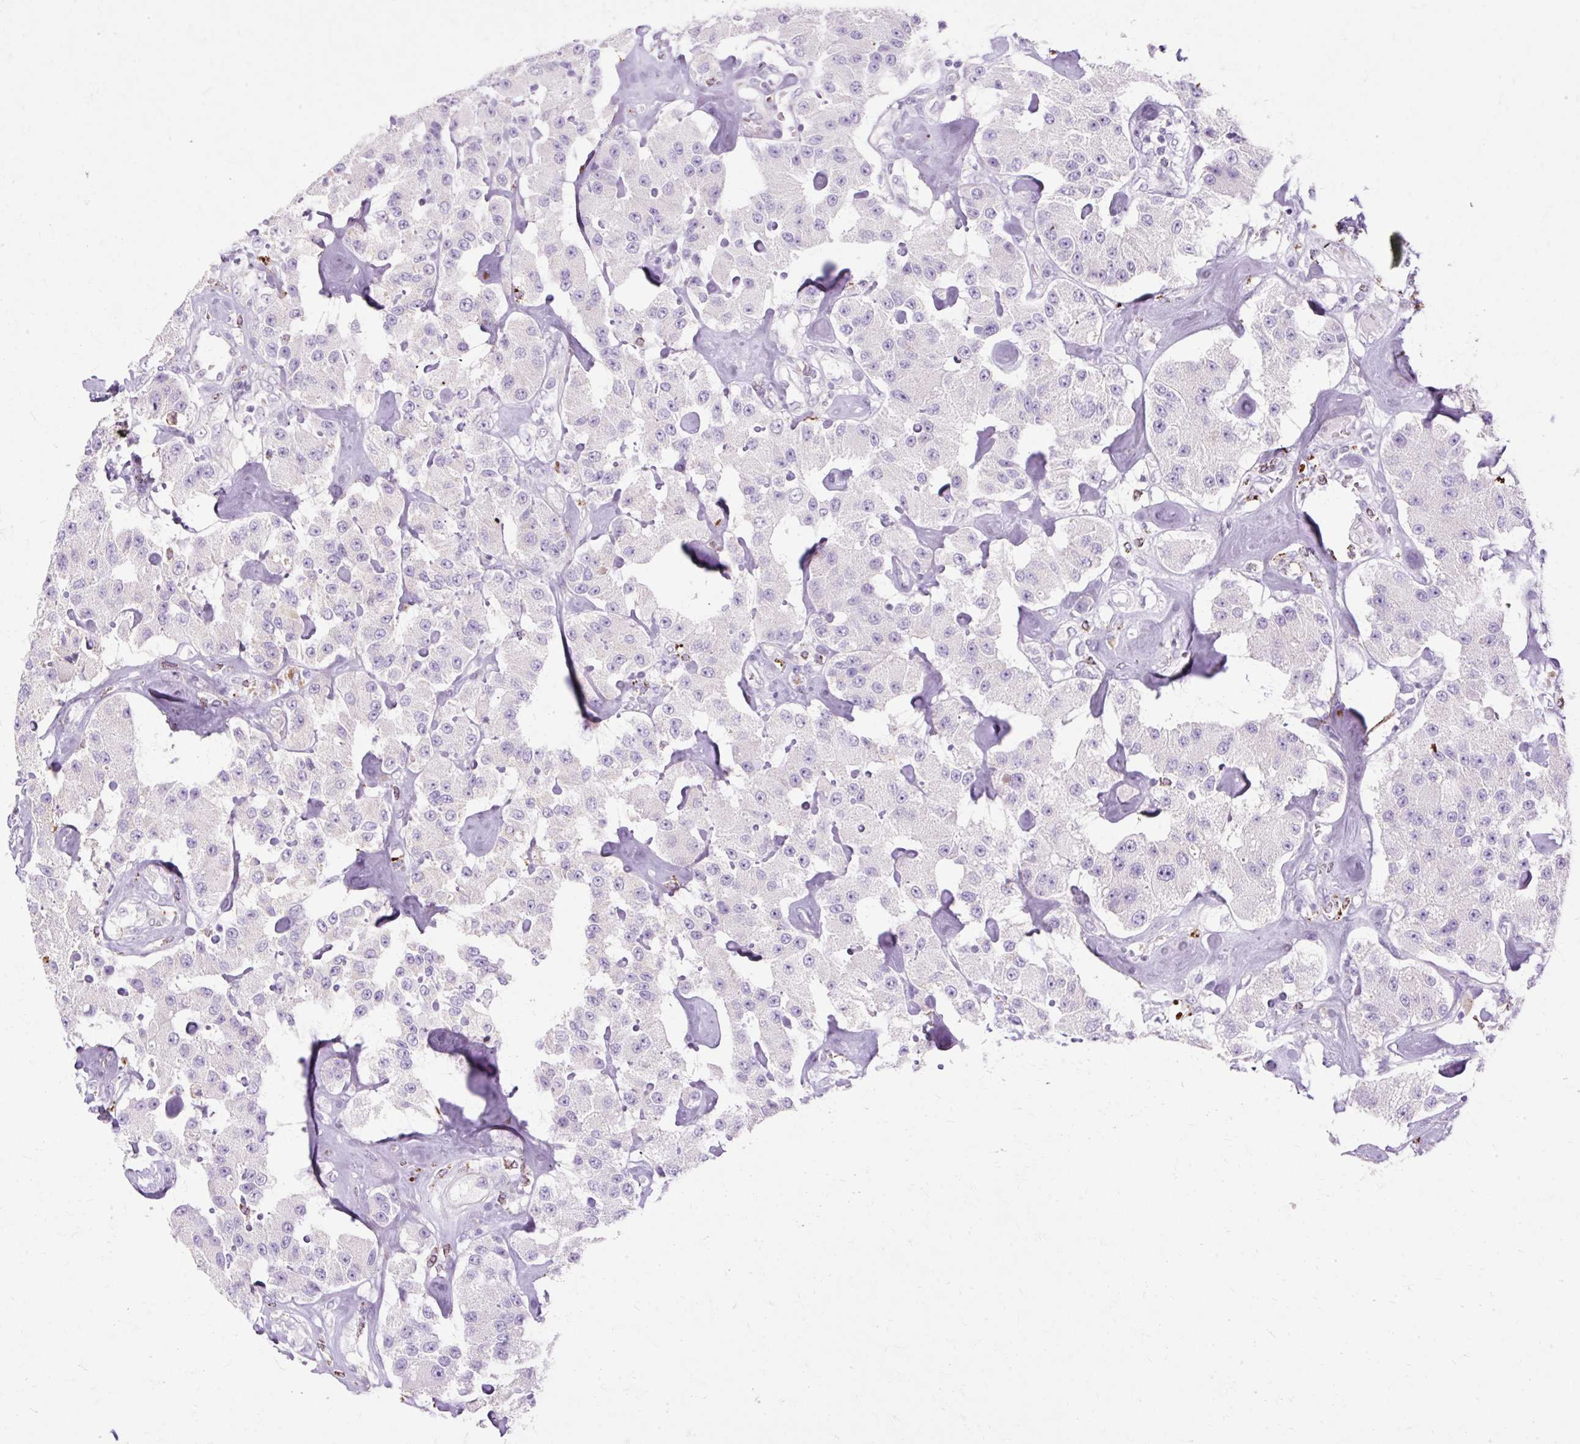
{"staining": {"intensity": "negative", "quantity": "none", "location": "none"}, "tissue": "carcinoid", "cell_type": "Tumor cells", "image_type": "cancer", "snomed": [{"axis": "morphology", "description": "Carcinoid, malignant, NOS"}, {"axis": "topography", "description": "Pancreas"}], "caption": "A high-resolution photomicrograph shows immunohistochemistry (IHC) staining of carcinoid, which shows no significant staining in tumor cells.", "gene": "HSD11B1", "patient": {"sex": "male", "age": 41}}